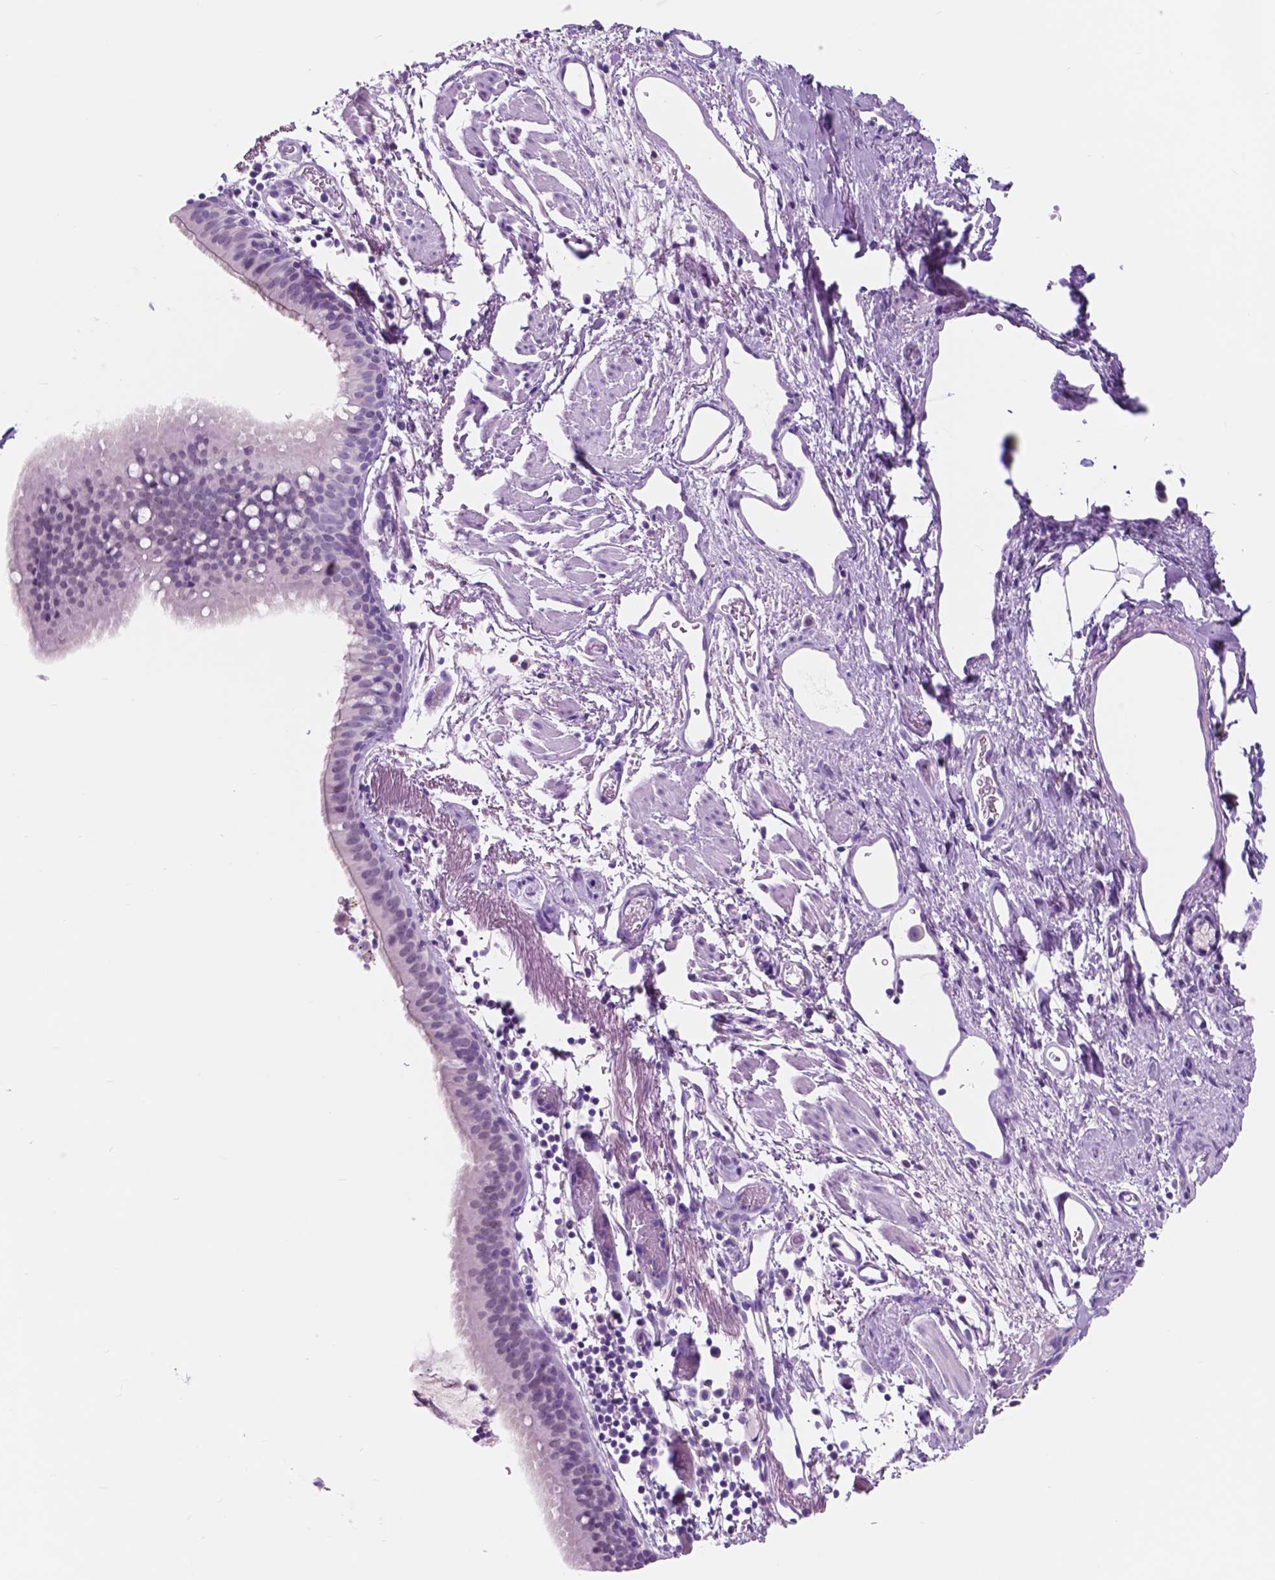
{"staining": {"intensity": "negative", "quantity": "none", "location": "none"}, "tissue": "bronchus", "cell_type": "Respiratory epithelial cells", "image_type": "normal", "snomed": [{"axis": "morphology", "description": "Normal tissue, NOS"}, {"axis": "morphology", "description": "Adenocarcinoma, NOS"}, {"axis": "topography", "description": "Bronchus"}], "caption": "Immunohistochemistry (IHC) micrograph of unremarkable bronchus: bronchus stained with DAB displays no significant protein positivity in respiratory epithelial cells.", "gene": "CUZD1", "patient": {"sex": "male", "age": 68}}